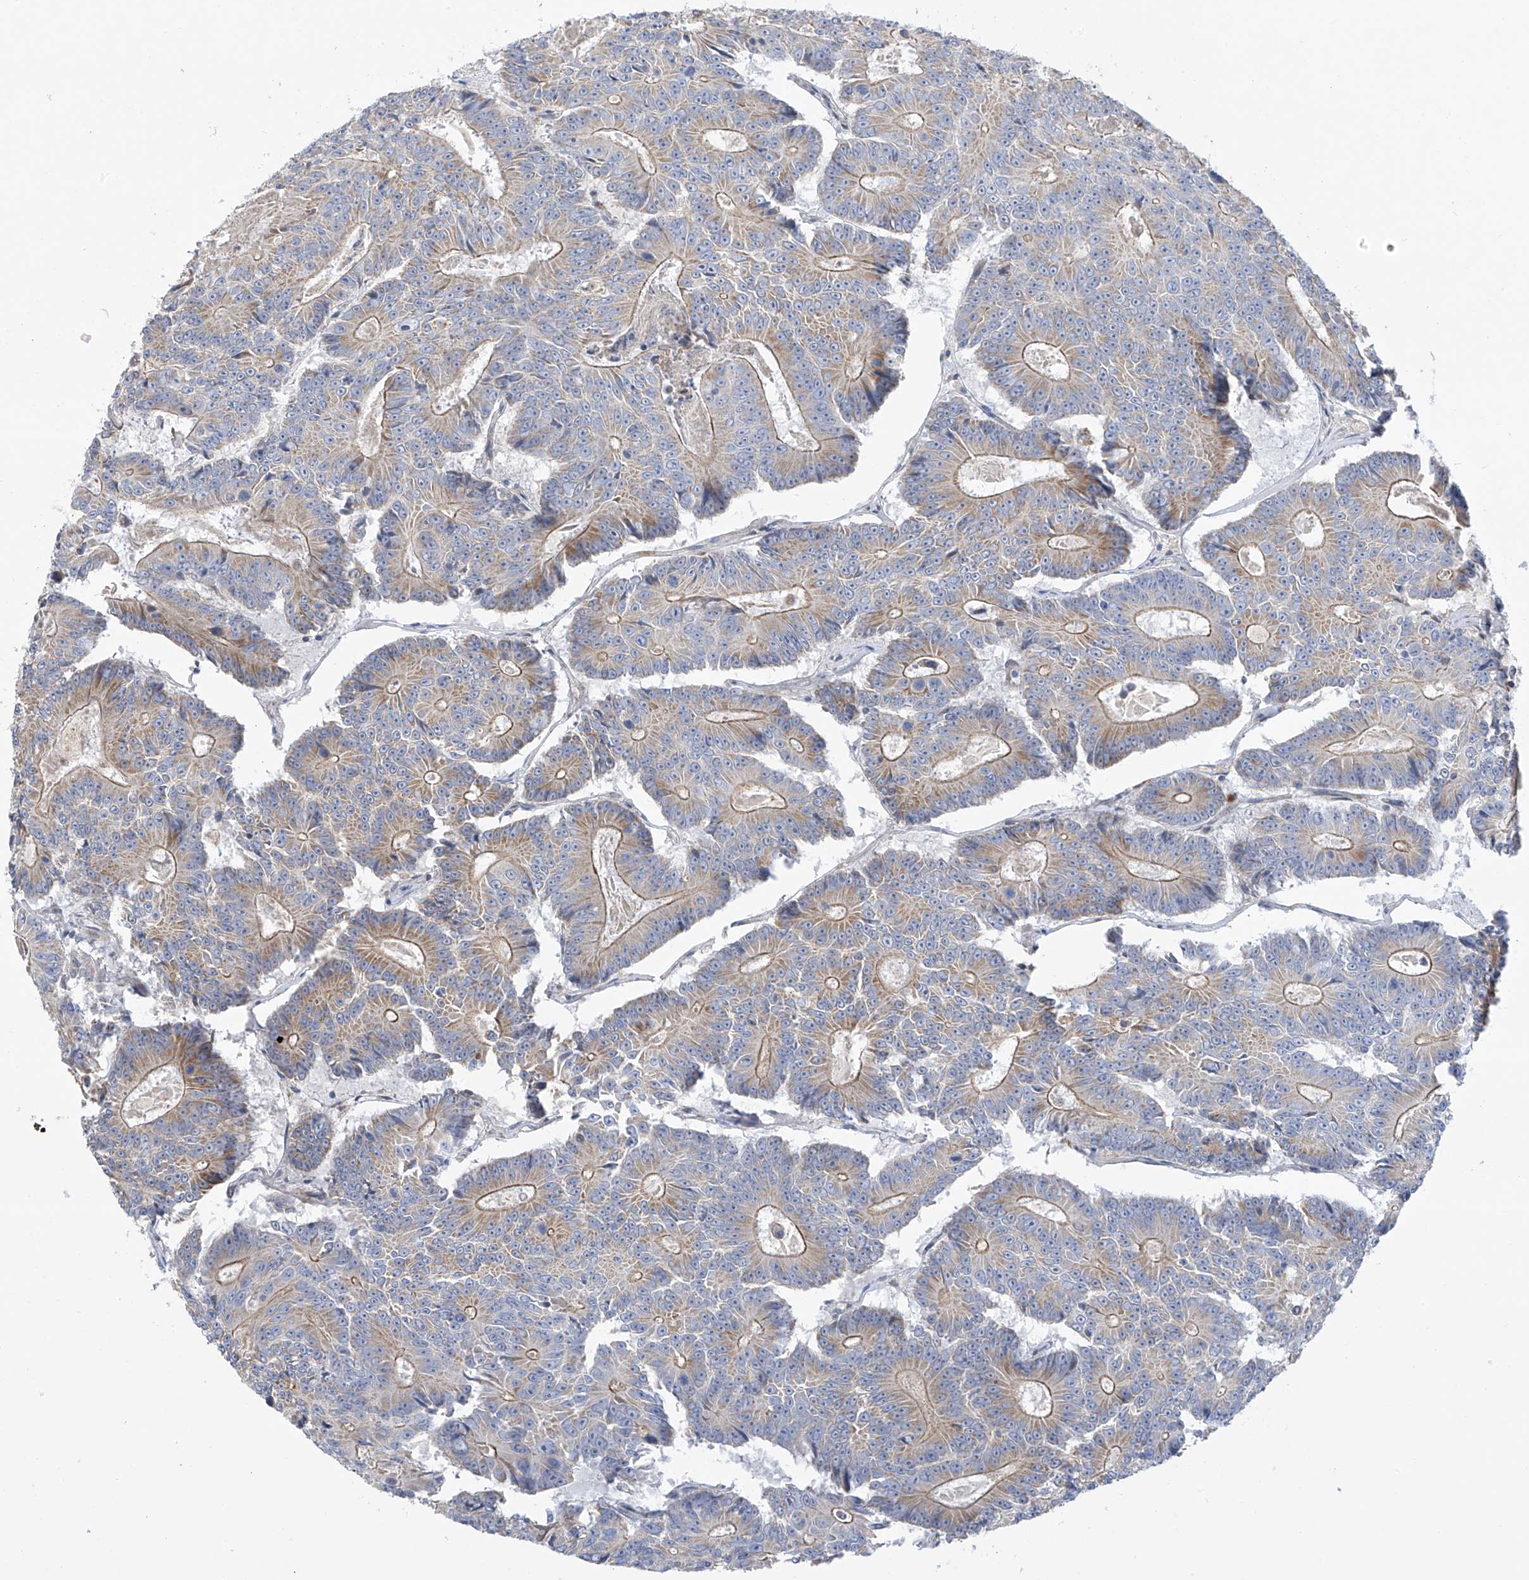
{"staining": {"intensity": "moderate", "quantity": "25%-75%", "location": "cytoplasmic/membranous"}, "tissue": "colorectal cancer", "cell_type": "Tumor cells", "image_type": "cancer", "snomed": [{"axis": "morphology", "description": "Adenocarcinoma, NOS"}, {"axis": "topography", "description": "Colon"}], "caption": "IHC histopathology image of colorectal cancer (adenocarcinoma) stained for a protein (brown), which shows medium levels of moderate cytoplasmic/membranous staining in about 25%-75% of tumor cells.", "gene": "ZNF641", "patient": {"sex": "male", "age": 83}}